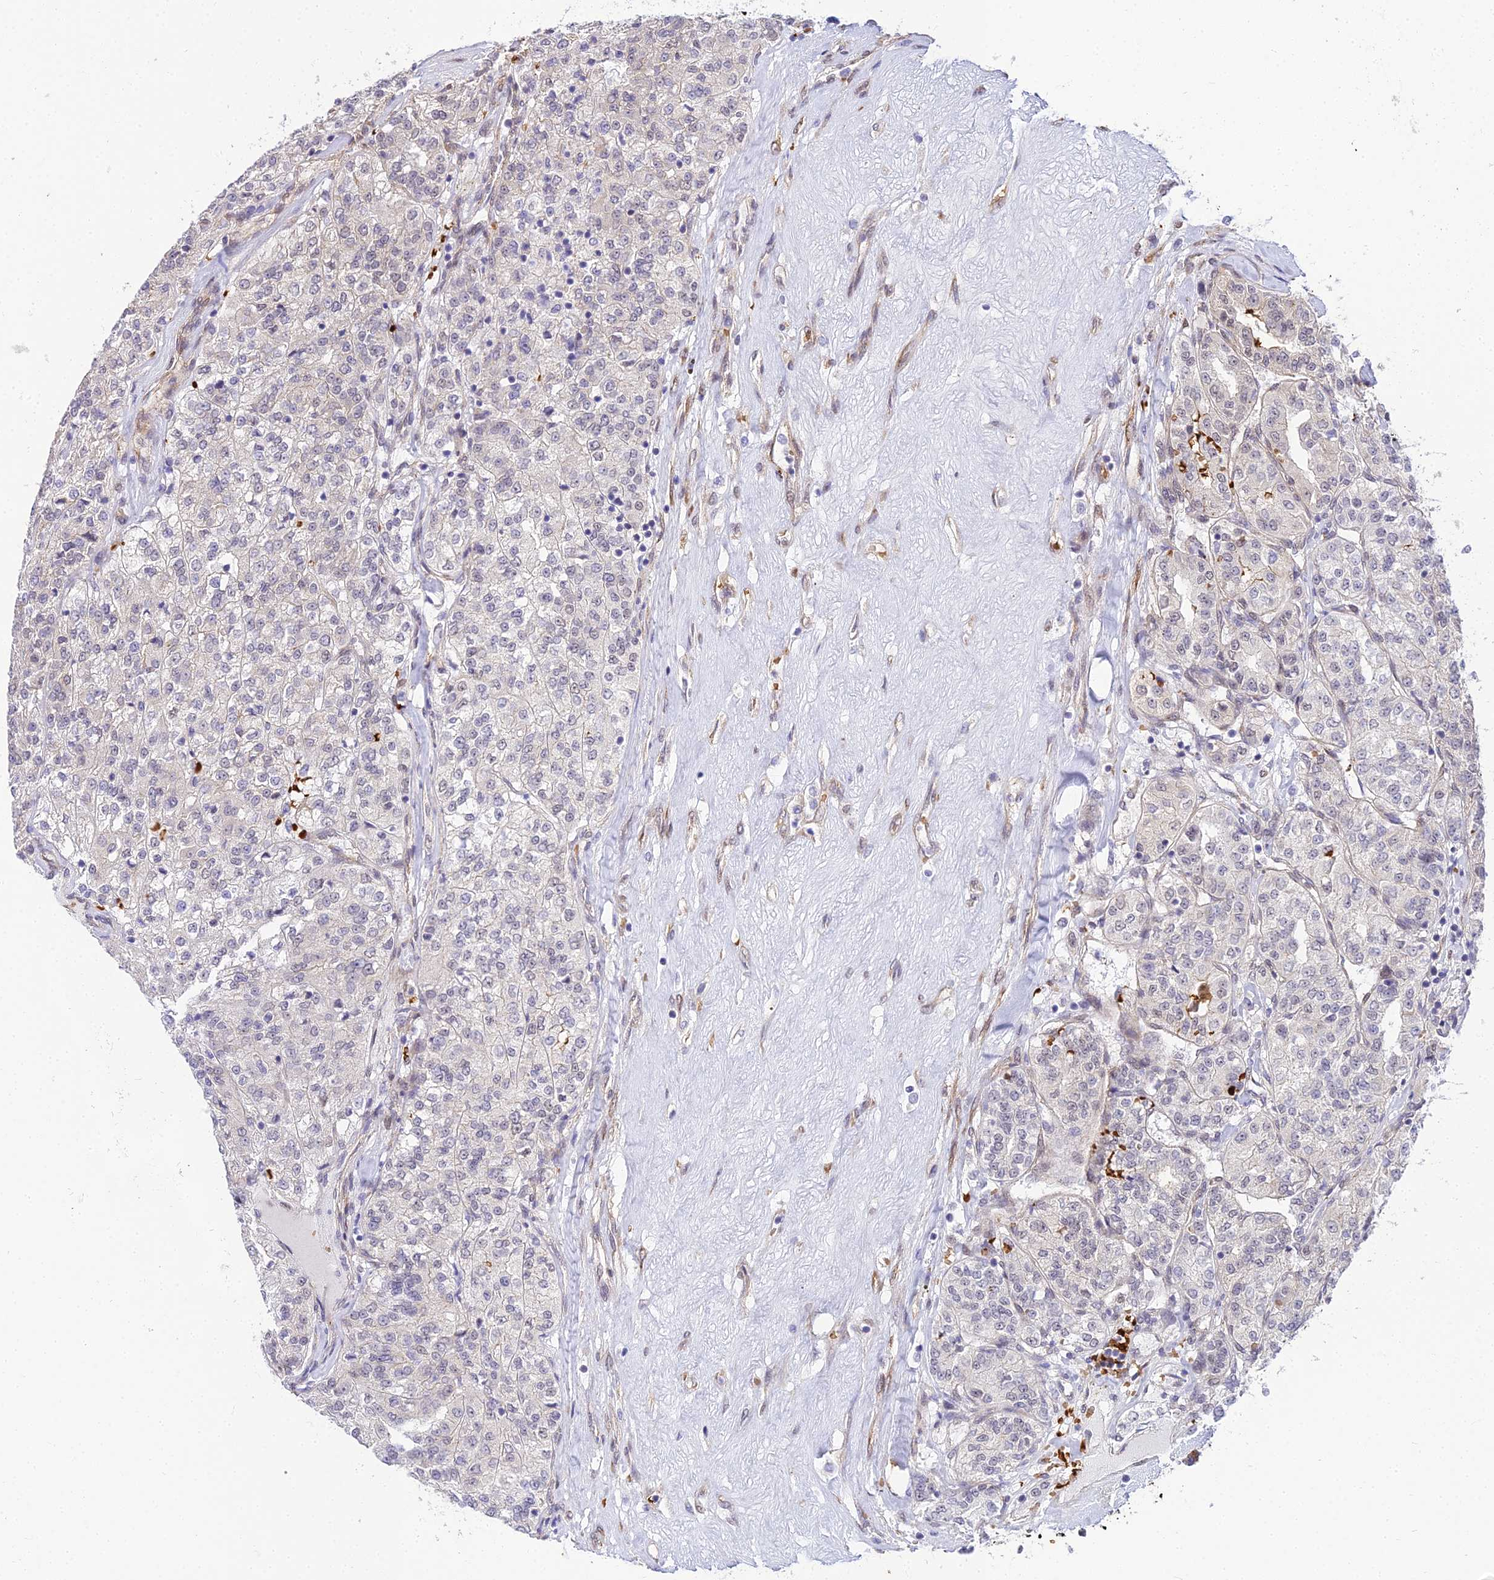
{"staining": {"intensity": "negative", "quantity": "none", "location": "none"}, "tissue": "renal cancer", "cell_type": "Tumor cells", "image_type": "cancer", "snomed": [{"axis": "morphology", "description": "Adenocarcinoma, NOS"}, {"axis": "topography", "description": "Kidney"}], "caption": "Tumor cells show no significant positivity in adenocarcinoma (renal).", "gene": "BCL9", "patient": {"sex": "female", "age": 63}}